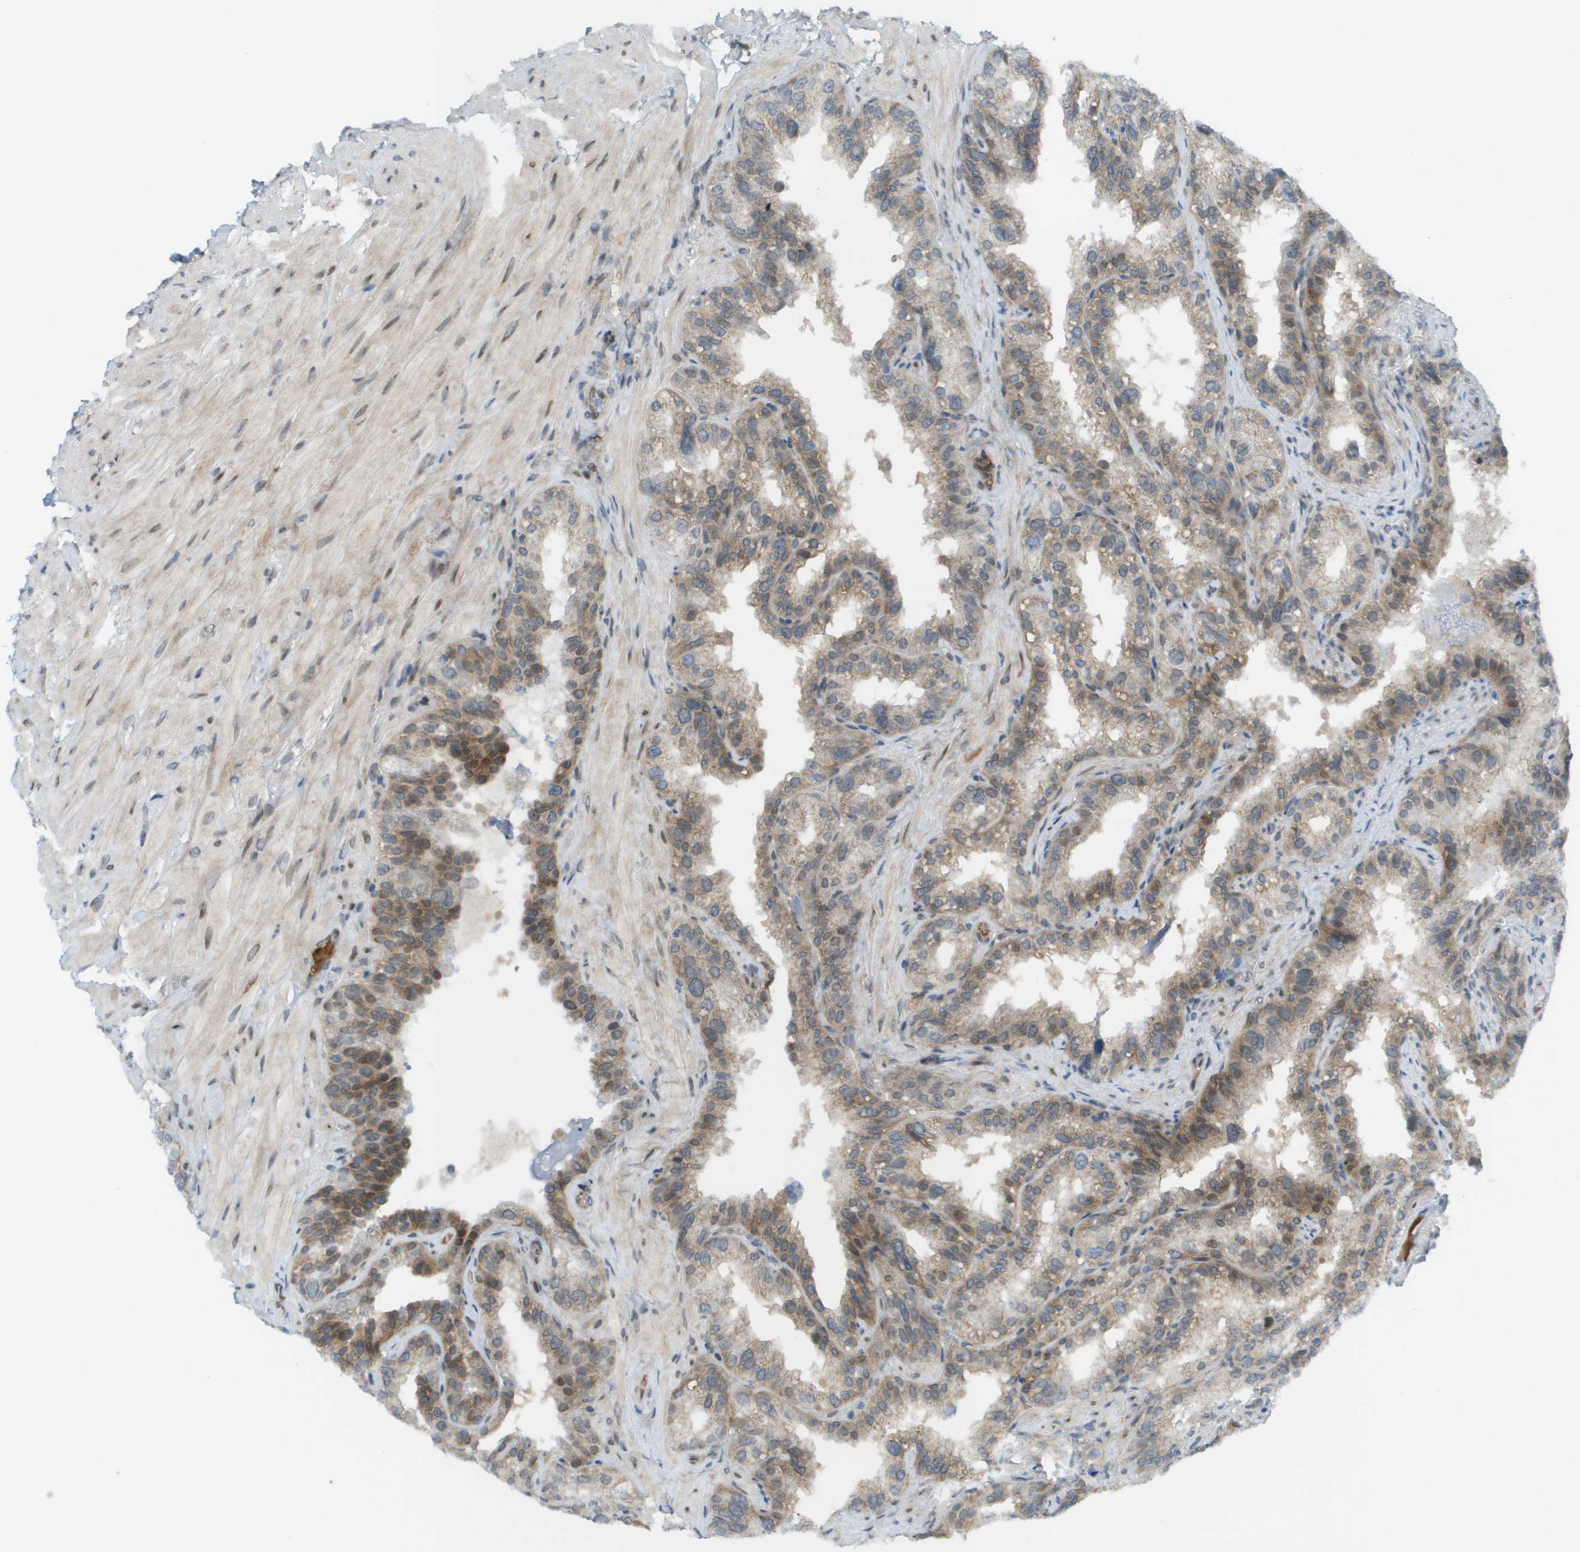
{"staining": {"intensity": "moderate", "quantity": ">75%", "location": "cytoplasmic/membranous"}, "tissue": "seminal vesicle", "cell_type": "Glandular cells", "image_type": "normal", "snomed": [{"axis": "morphology", "description": "Normal tissue, NOS"}, {"axis": "topography", "description": "Seminal veicle"}], "caption": "Glandular cells show medium levels of moderate cytoplasmic/membranous positivity in approximately >75% of cells in benign human seminal vesicle.", "gene": "CACNB4", "patient": {"sex": "male", "age": 68}}